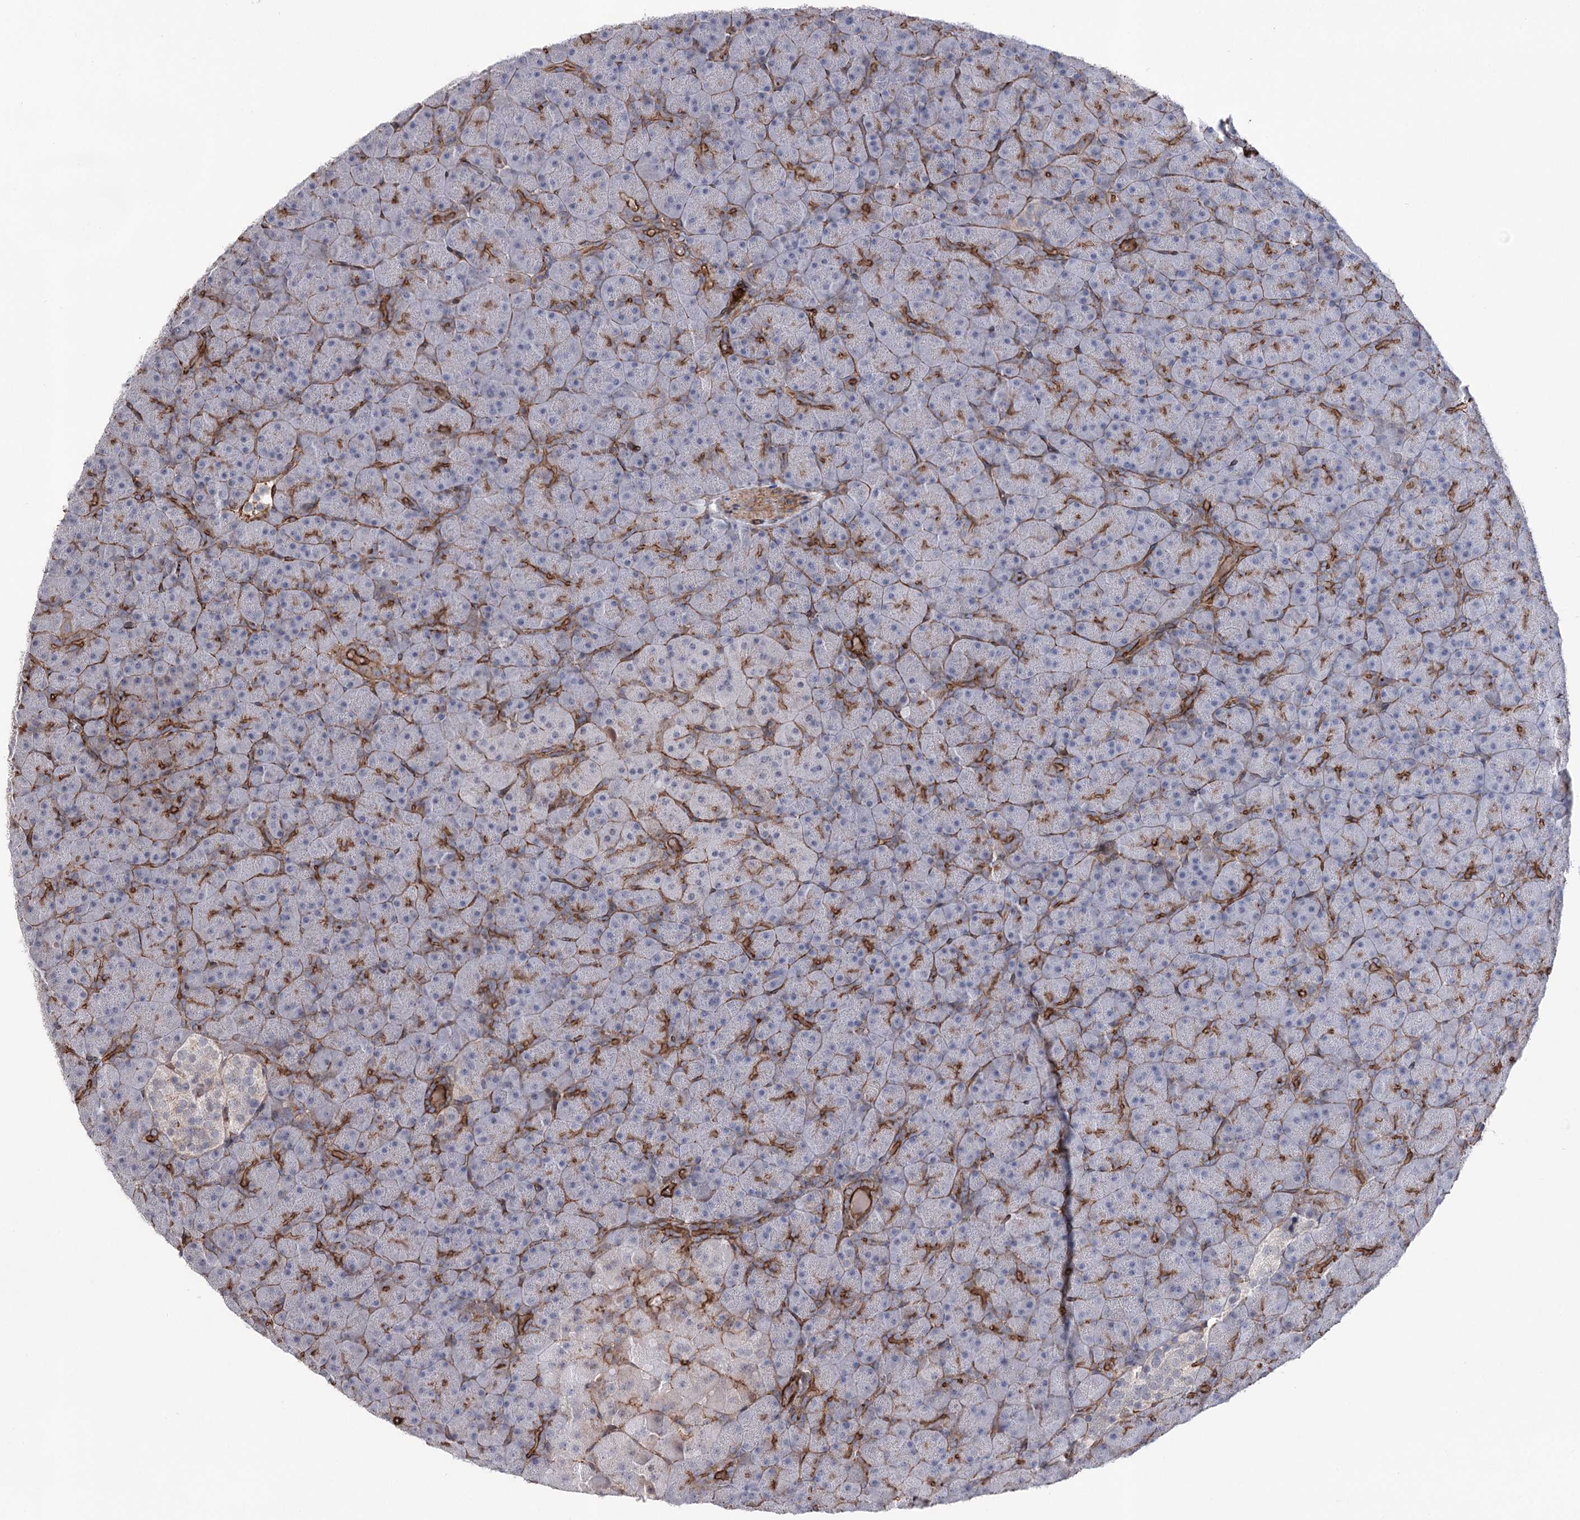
{"staining": {"intensity": "strong", "quantity": "<25%", "location": "cytoplasmic/membranous"}, "tissue": "pancreas", "cell_type": "Exocrine glandular cells", "image_type": "normal", "snomed": [{"axis": "morphology", "description": "Normal tissue, NOS"}, {"axis": "topography", "description": "Pancreas"}], "caption": "Immunohistochemical staining of normal pancreas displays strong cytoplasmic/membranous protein positivity in about <25% of exocrine glandular cells.", "gene": "ARHGAP20", "patient": {"sex": "male", "age": 36}}